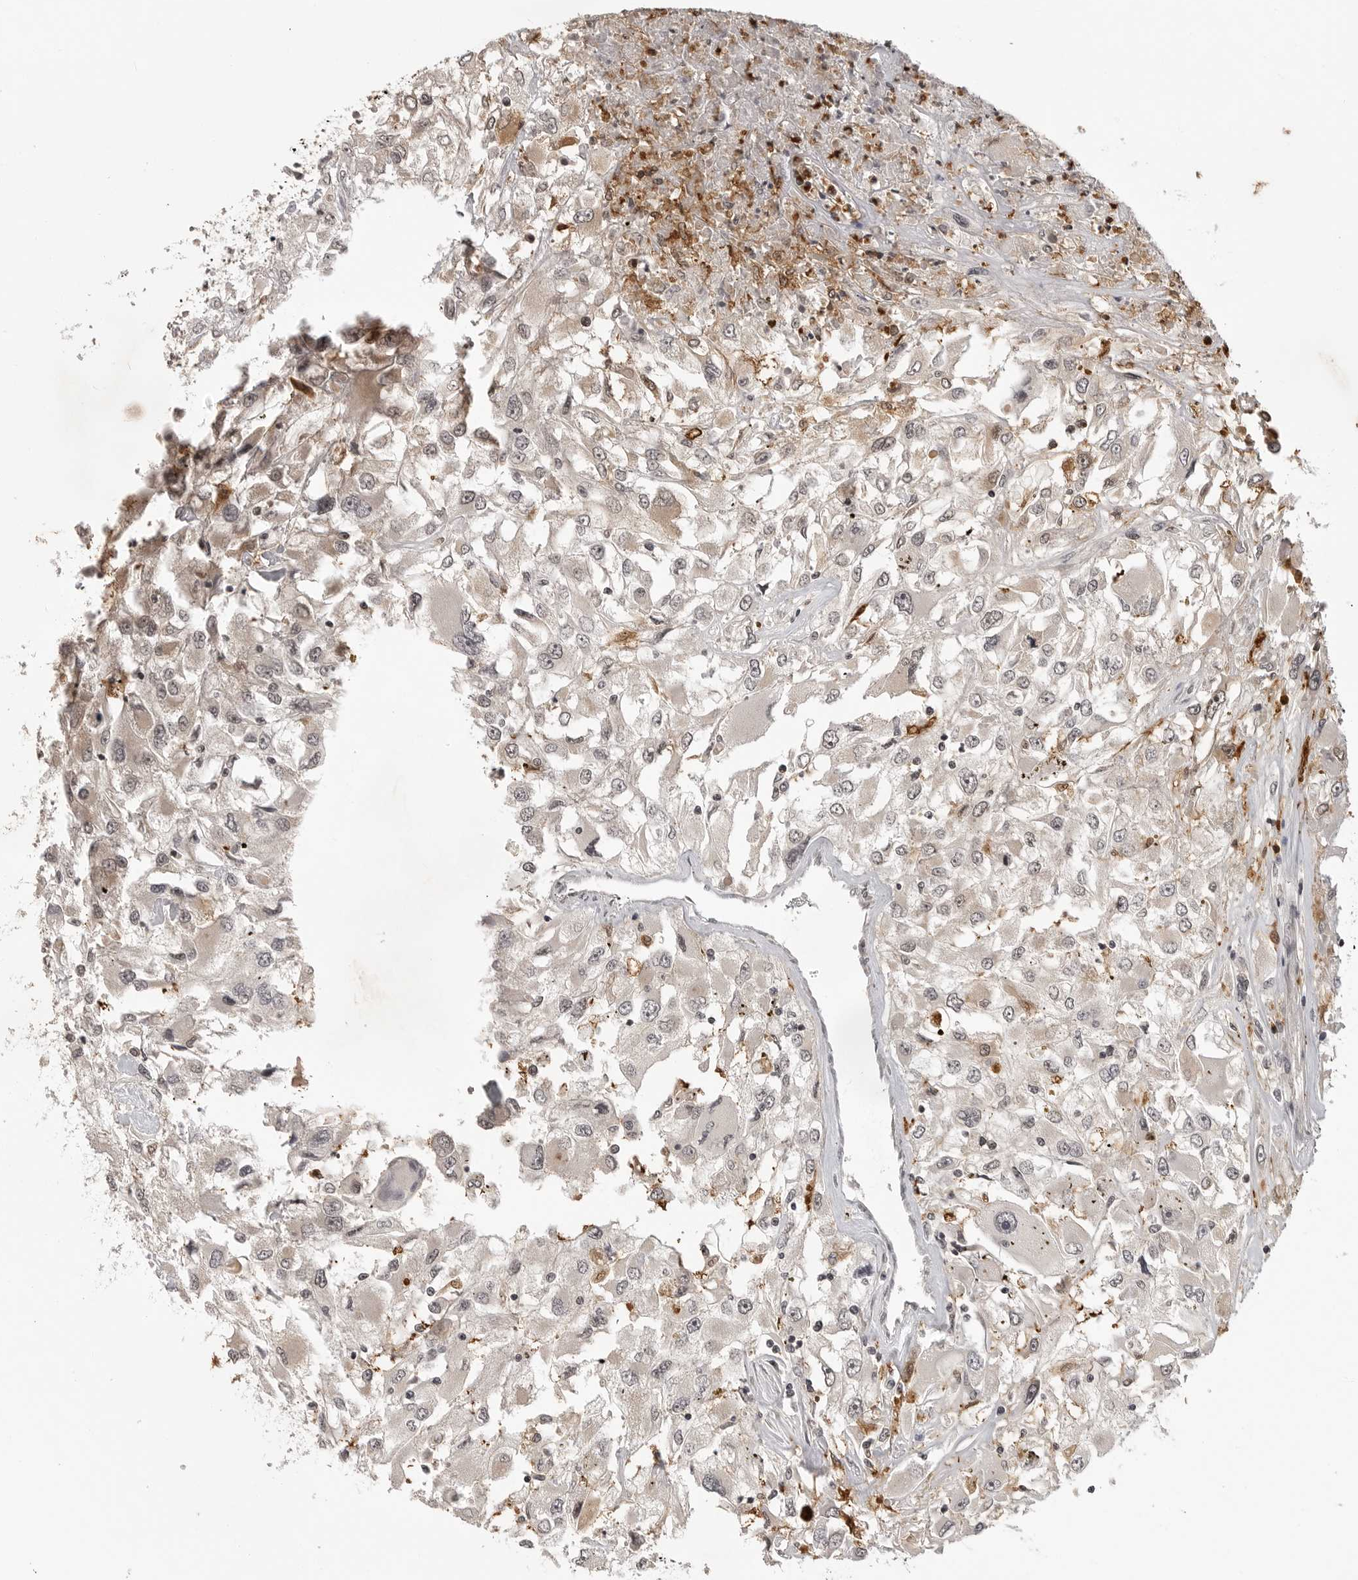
{"staining": {"intensity": "weak", "quantity": "25%-75%", "location": "cytoplasmic/membranous"}, "tissue": "renal cancer", "cell_type": "Tumor cells", "image_type": "cancer", "snomed": [{"axis": "morphology", "description": "Adenocarcinoma, NOS"}, {"axis": "topography", "description": "Kidney"}], "caption": "Immunohistochemical staining of adenocarcinoma (renal) reveals low levels of weak cytoplasmic/membranous protein positivity in approximately 25%-75% of tumor cells. Immunohistochemistry stains the protein in brown and the nuclei are stained blue.", "gene": "PEG3", "patient": {"sex": "female", "age": 52}}